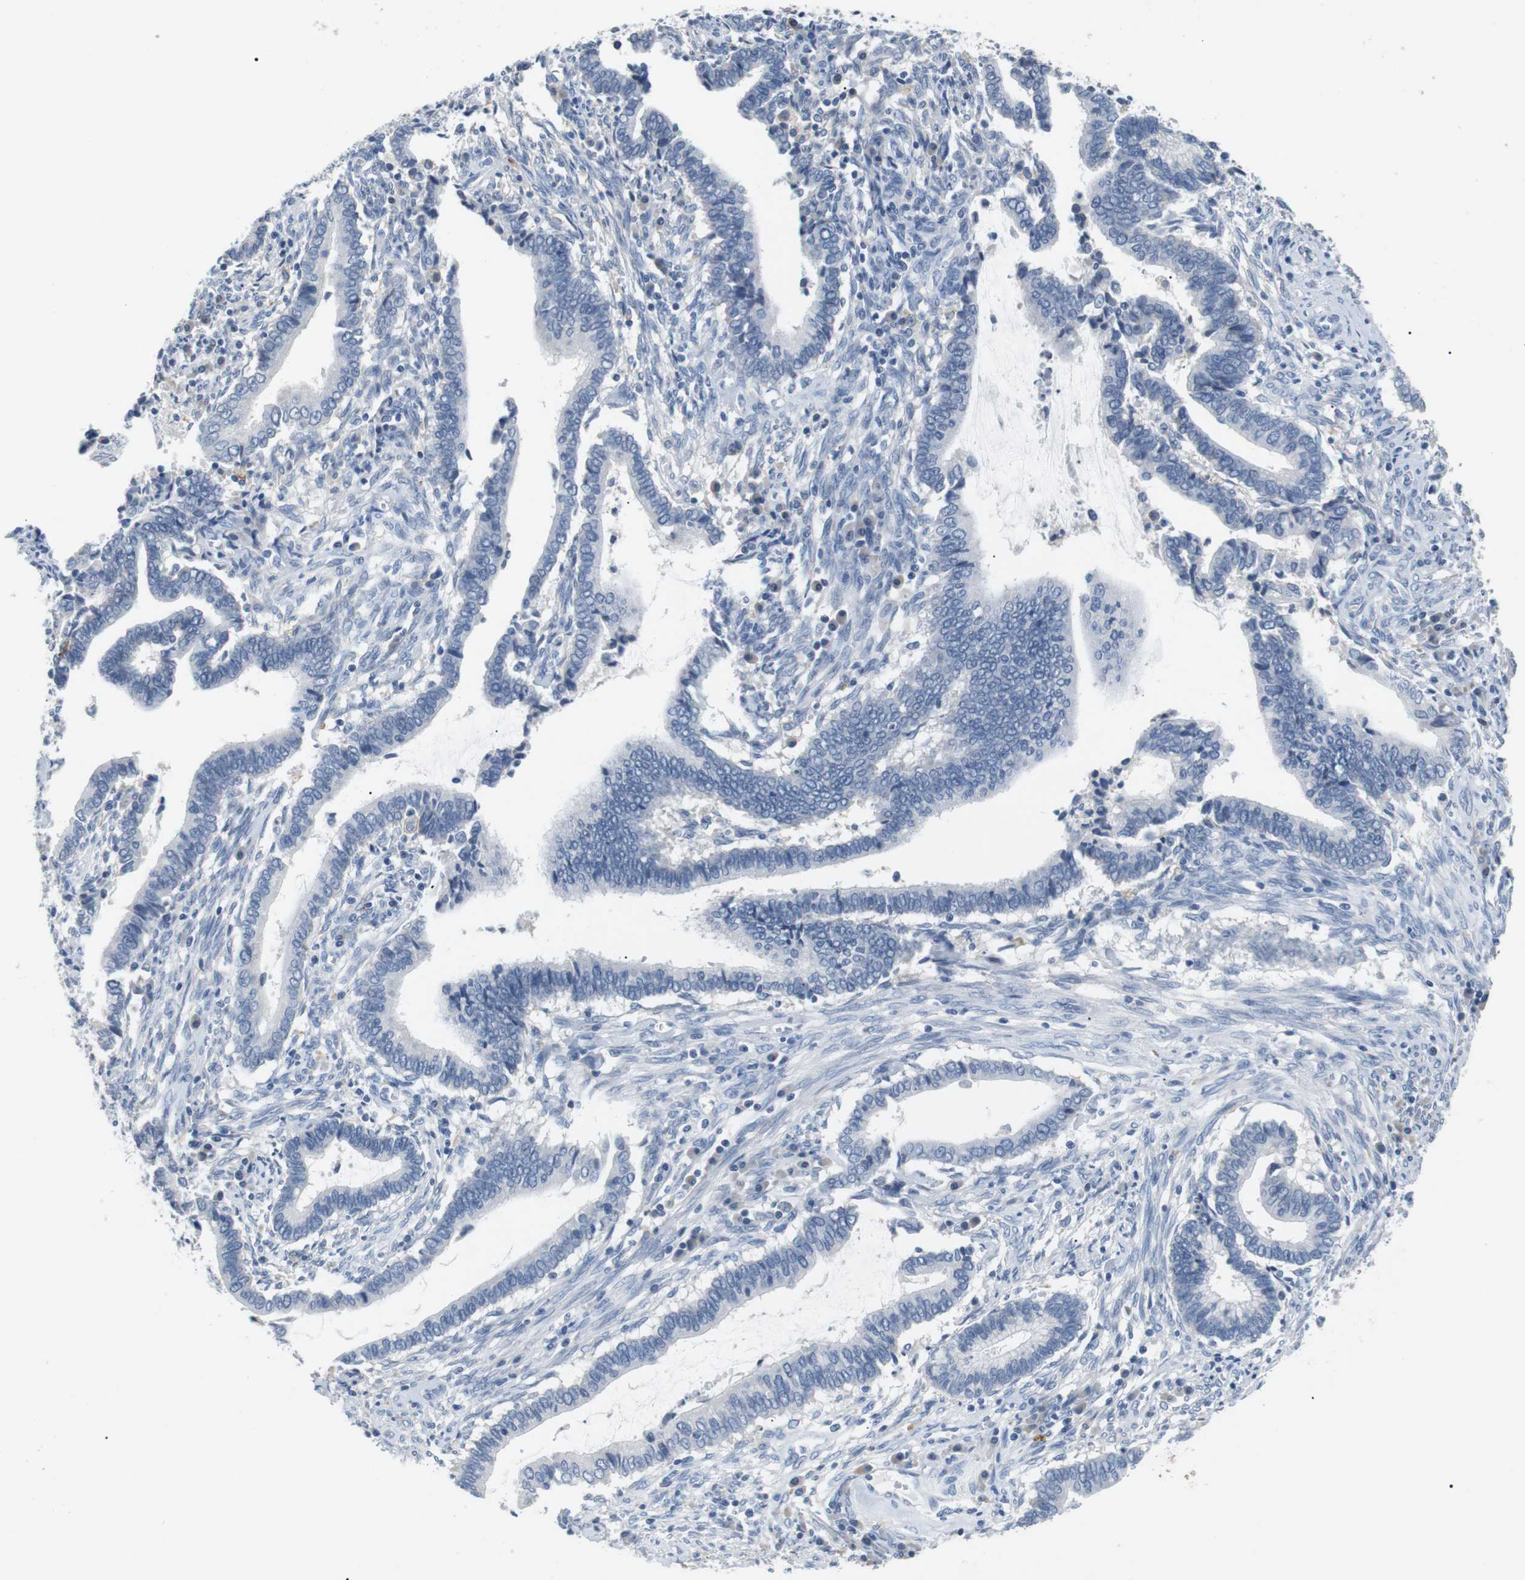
{"staining": {"intensity": "negative", "quantity": "none", "location": "none"}, "tissue": "cervical cancer", "cell_type": "Tumor cells", "image_type": "cancer", "snomed": [{"axis": "morphology", "description": "Adenocarcinoma, NOS"}, {"axis": "topography", "description": "Cervix"}], "caption": "An IHC photomicrograph of cervical adenocarcinoma is shown. There is no staining in tumor cells of cervical adenocarcinoma.", "gene": "FCGRT", "patient": {"sex": "female", "age": 44}}